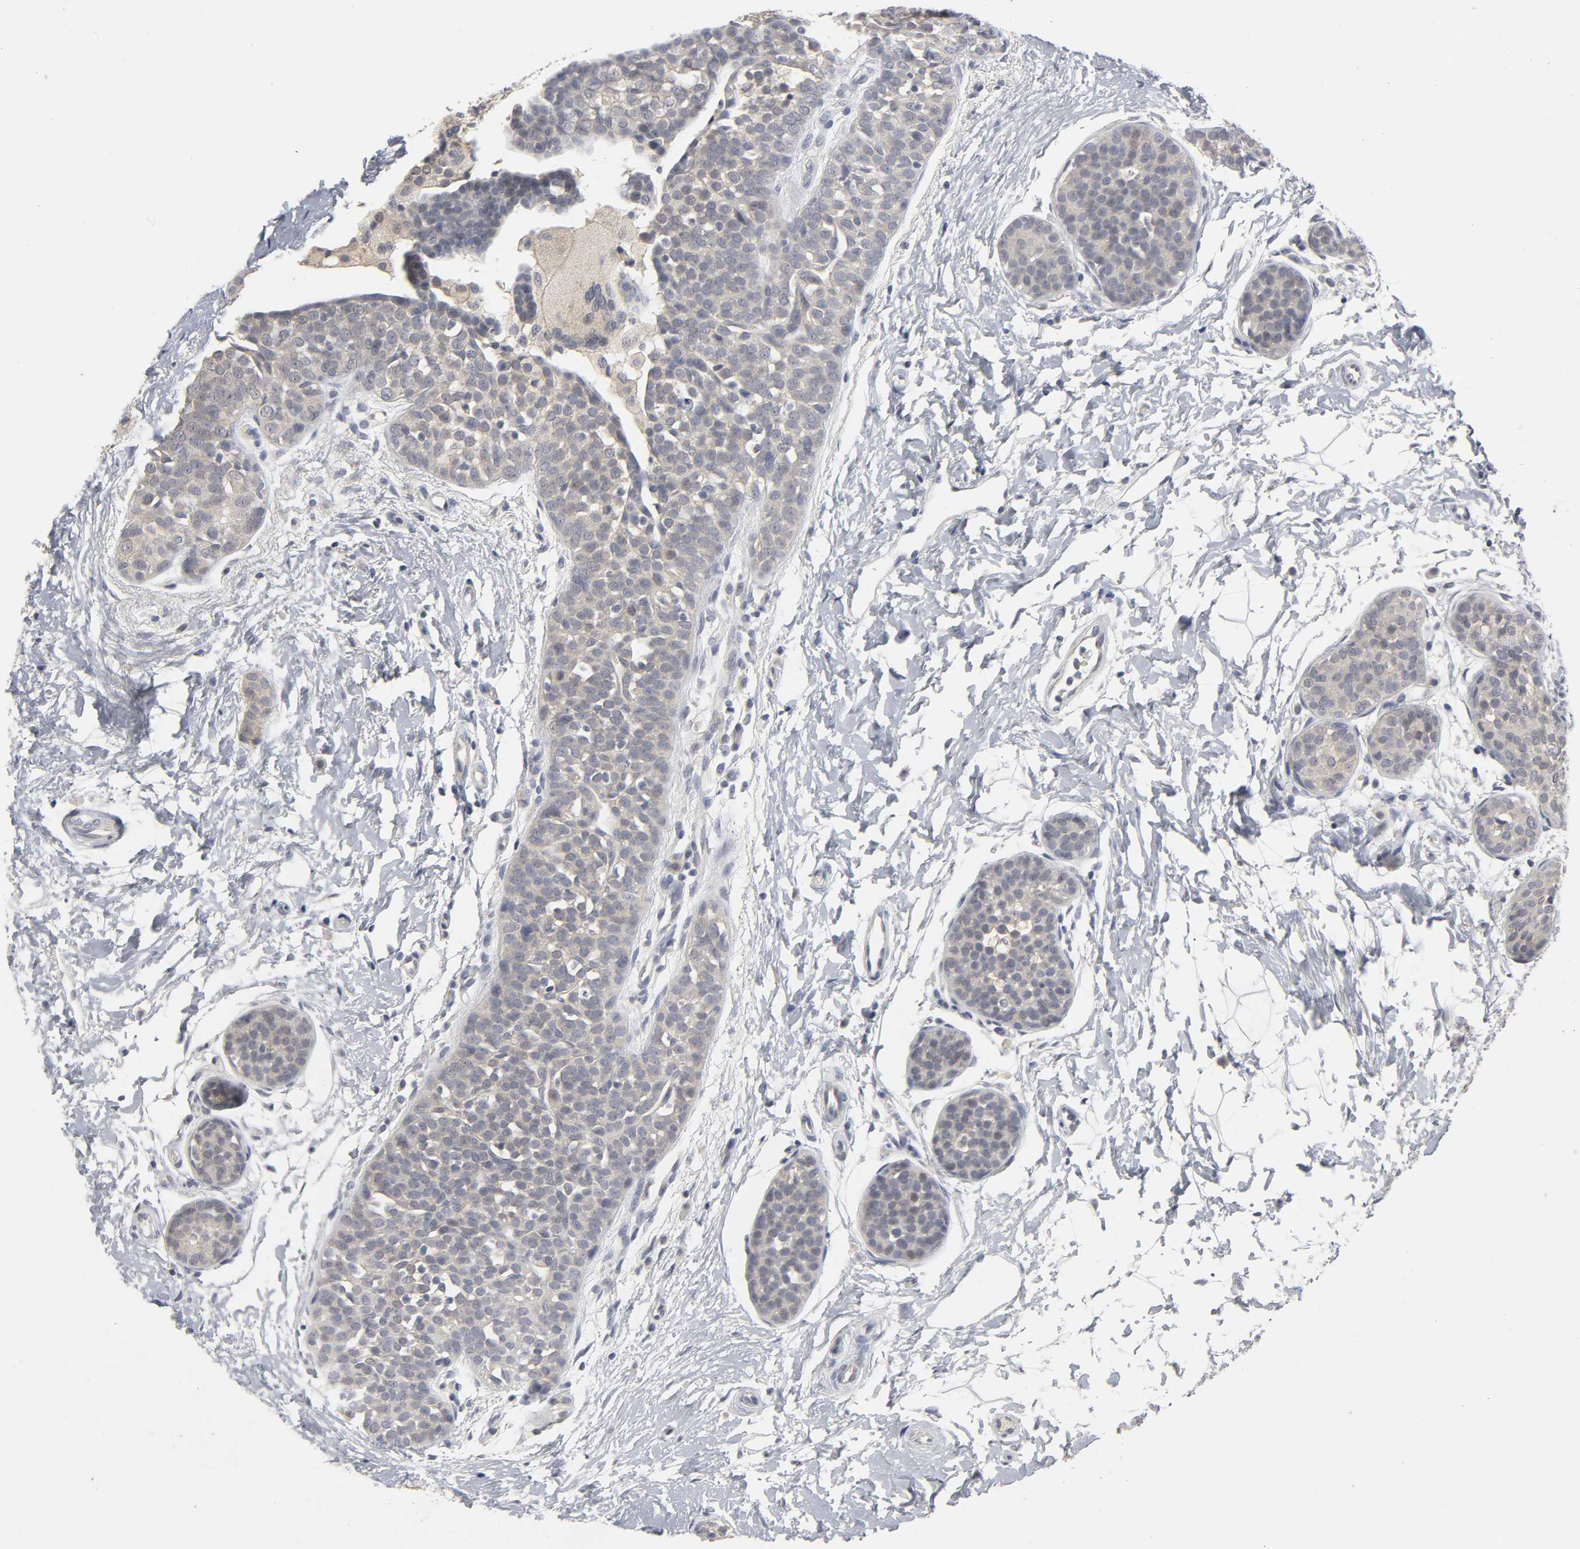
{"staining": {"intensity": "weak", "quantity": ">75%", "location": "cytoplasmic/membranous"}, "tissue": "breast cancer", "cell_type": "Tumor cells", "image_type": "cancer", "snomed": [{"axis": "morphology", "description": "Lobular carcinoma, in situ"}, {"axis": "morphology", "description": "Lobular carcinoma"}, {"axis": "topography", "description": "Breast"}], "caption": "Approximately >75% of tumor cells in lobular carcinoma (breast) show weak cytoplasmic/membranous protein expression as visualized by brown immunohistochemical staining.", "gene": "TCAP", "patient": {"sex": "female", "age": 41}}